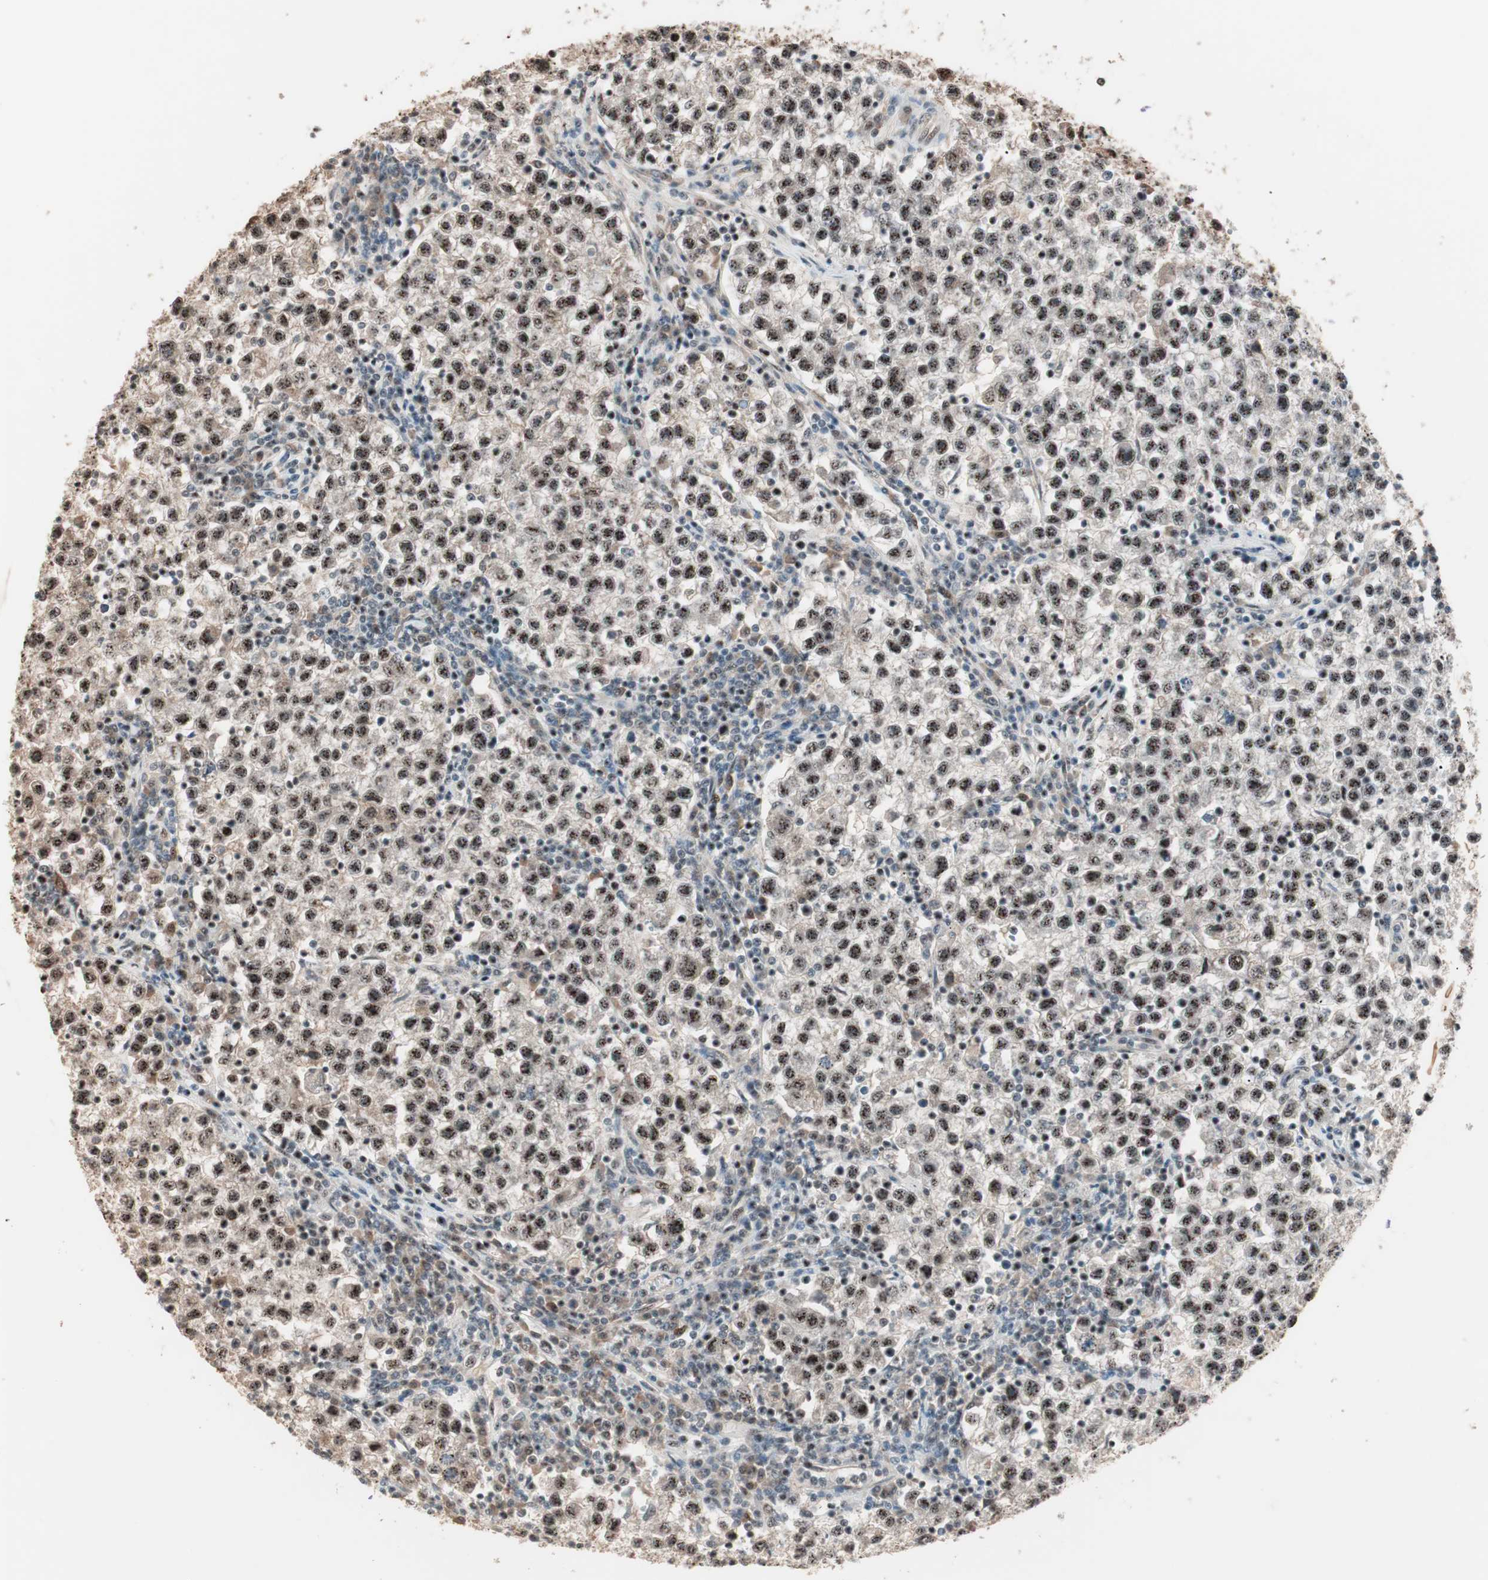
{"staining": {"intensity": "moderate", "quantity": ">75%", "location": "nuclear"}, "tissue": "testis cancer", "cell_type": "Tumor cells", "image_type": "cancer", "snomed": [{"axis": "morphology", "description": "Seminoma, NOS"}, {"axis": "topography", "description": "Testis"}], "caption": "A medium amount of moderate nuclear staining is appreciated in approximately >75% of tumor cells in testis cancer tissue.", "gene": "NR5A2", "patient": {"sex": "male", "age": 22}}